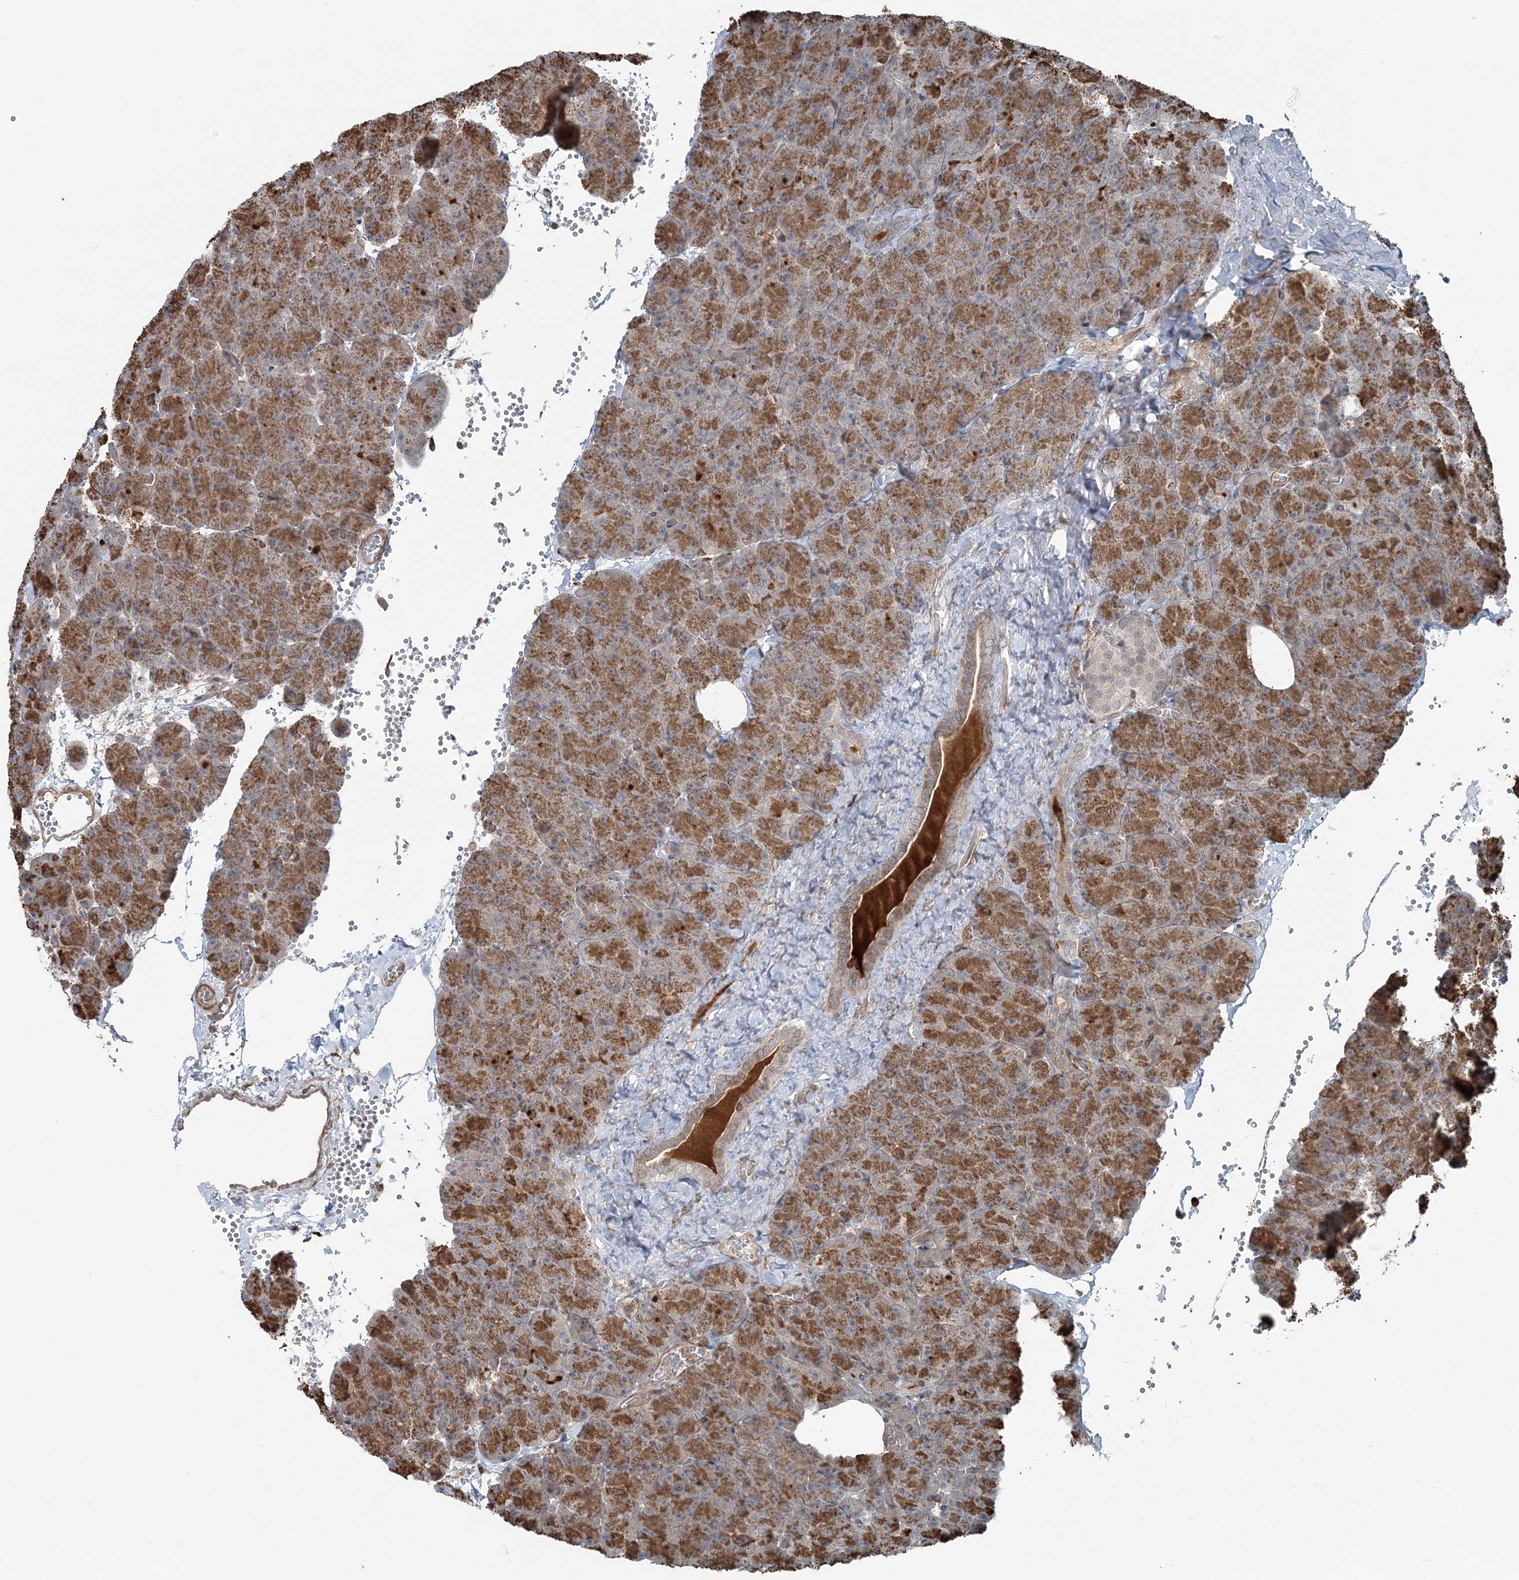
{"staining": {"intensity": "moderate", "quantity": ">75%", "location": "cytoplasmic/membranous"}, "tissue": "pancreas", "cell_type": "Exocrine glandular cells", "image_type": "normal", "snomed": [{"axis": "morphology", "description": "Normal tissue, NOS"}, {"axis": "morphology", "description": "Carcinoid, malignant, NOS"}, {"axis": "topography", "description": "Pancreas"}], "caption": "An image showing moderate cytoplasmic/membranous expression in about >75% of exocrine glandular cells in normal pancreas, as visualized by brown immunohistochemical staining.", "gene": "FBXL17", "patient": {"sex": "female", "age": 35}}